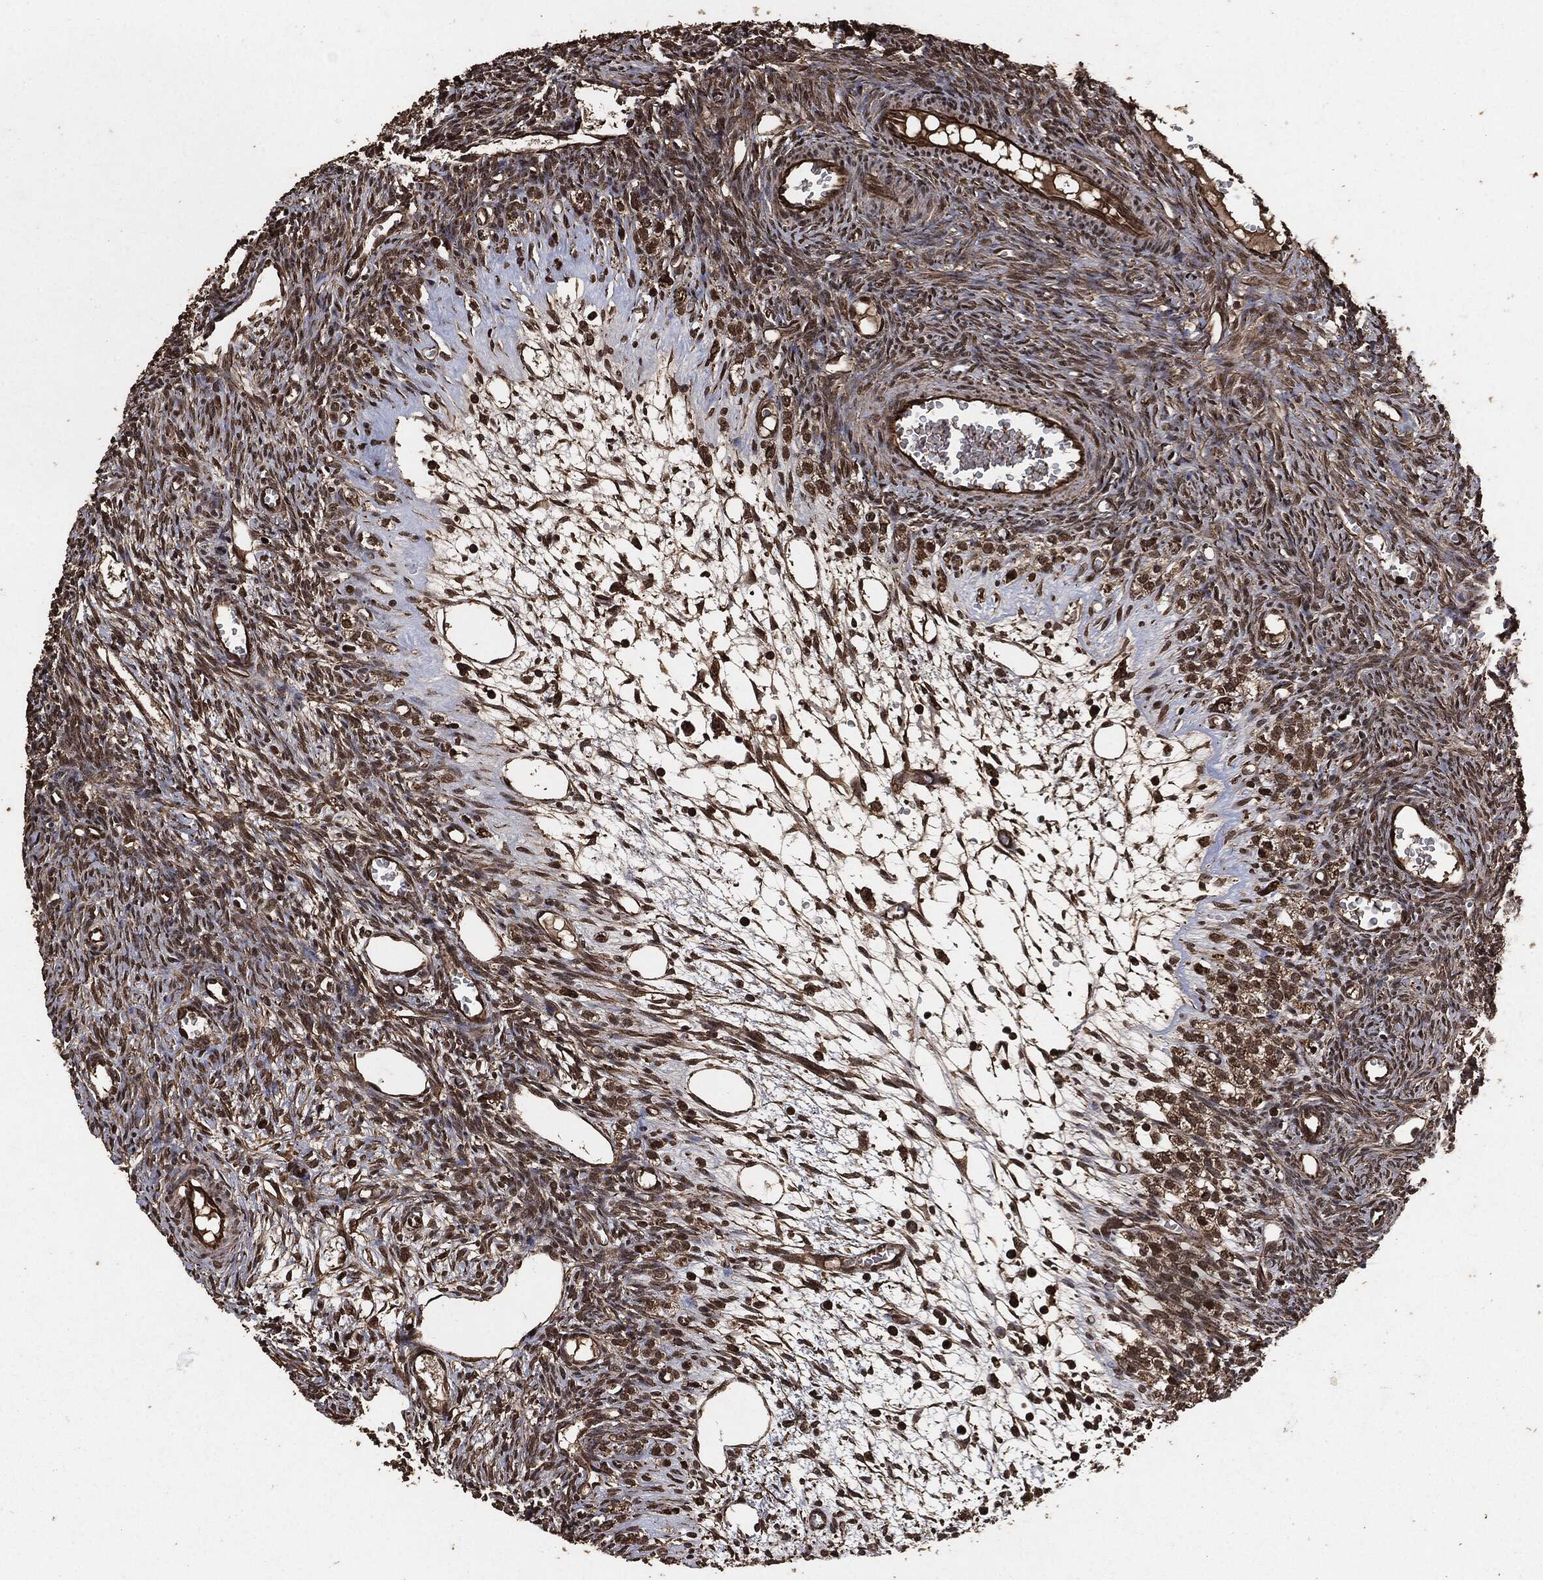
{"staining": {"intensity": "strong", "quantity": ">75%", "location": "cytoplasmic/membranous,nuclear"}, "tissue": "ovary", "cell_type": "Follicle cells", "image_type": "normal", "snomed": [{"axis": "morphology", "description": "Normal tissue, NOS"}, {"axis": "topography", "description": "Ovary"}], "caption": "The image shows a brown stain indicating the presence of a protein in the cytoplasmic/membranous,nuclear of follicle cells in ovary.", "gene": "EGFR", "patient": {"sex": "female", "age": 27}}